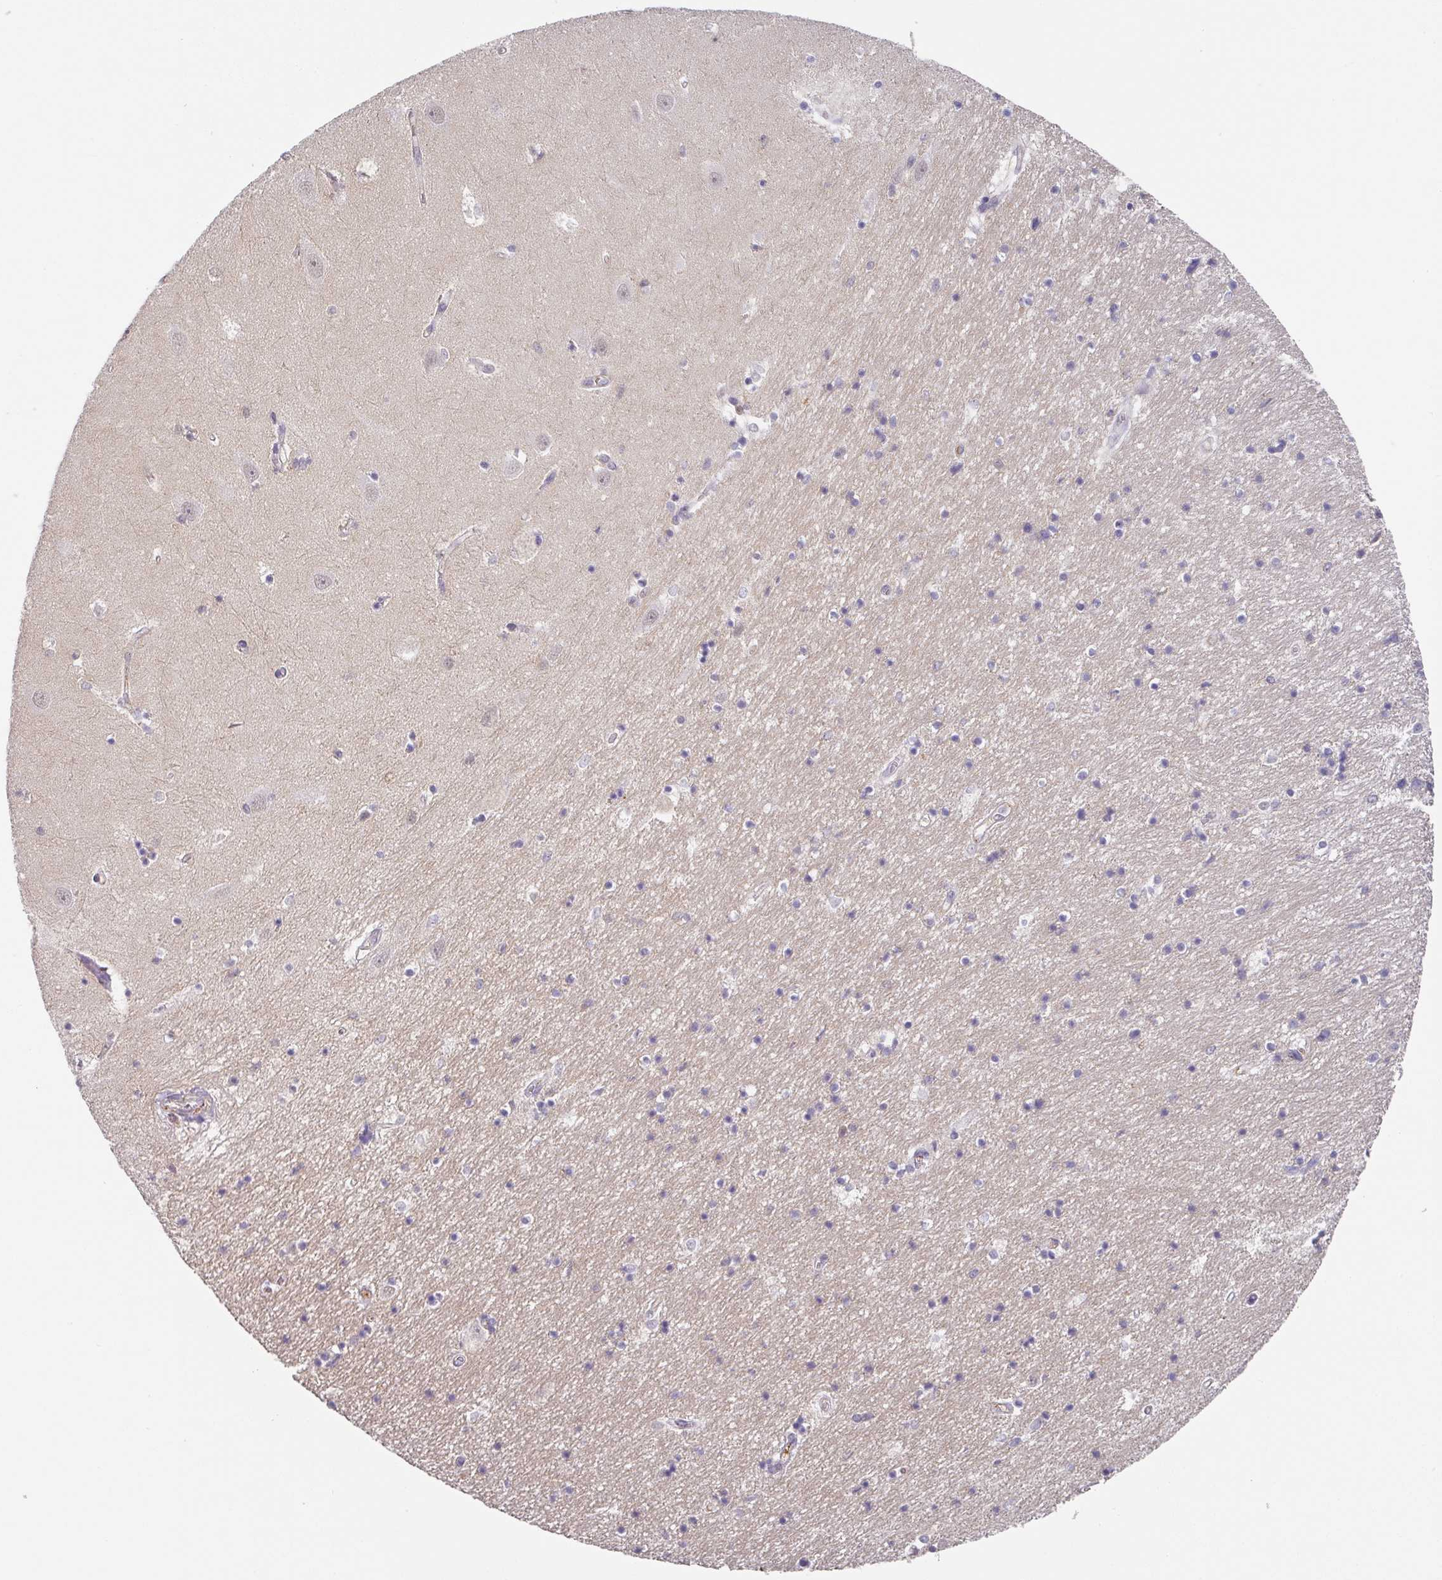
{"staining": {"intensity": "negative", "quantity": "none", "location": "none"}, "tissue": "hippocampus", "cell_type": "Glial cells", "image_type": "normal", "snomed": [{"axis": "morphology", "description": "Normal tissue, NOS"}, {"axis": "topography", "description": "Hippocampus"}], "caption": "This is a histopathology image of IHC staining of benign hippocampus, which shows no positivity in glial cells.", "gene": "C1QB", "patient": {"sex": "female", "age": 64}}